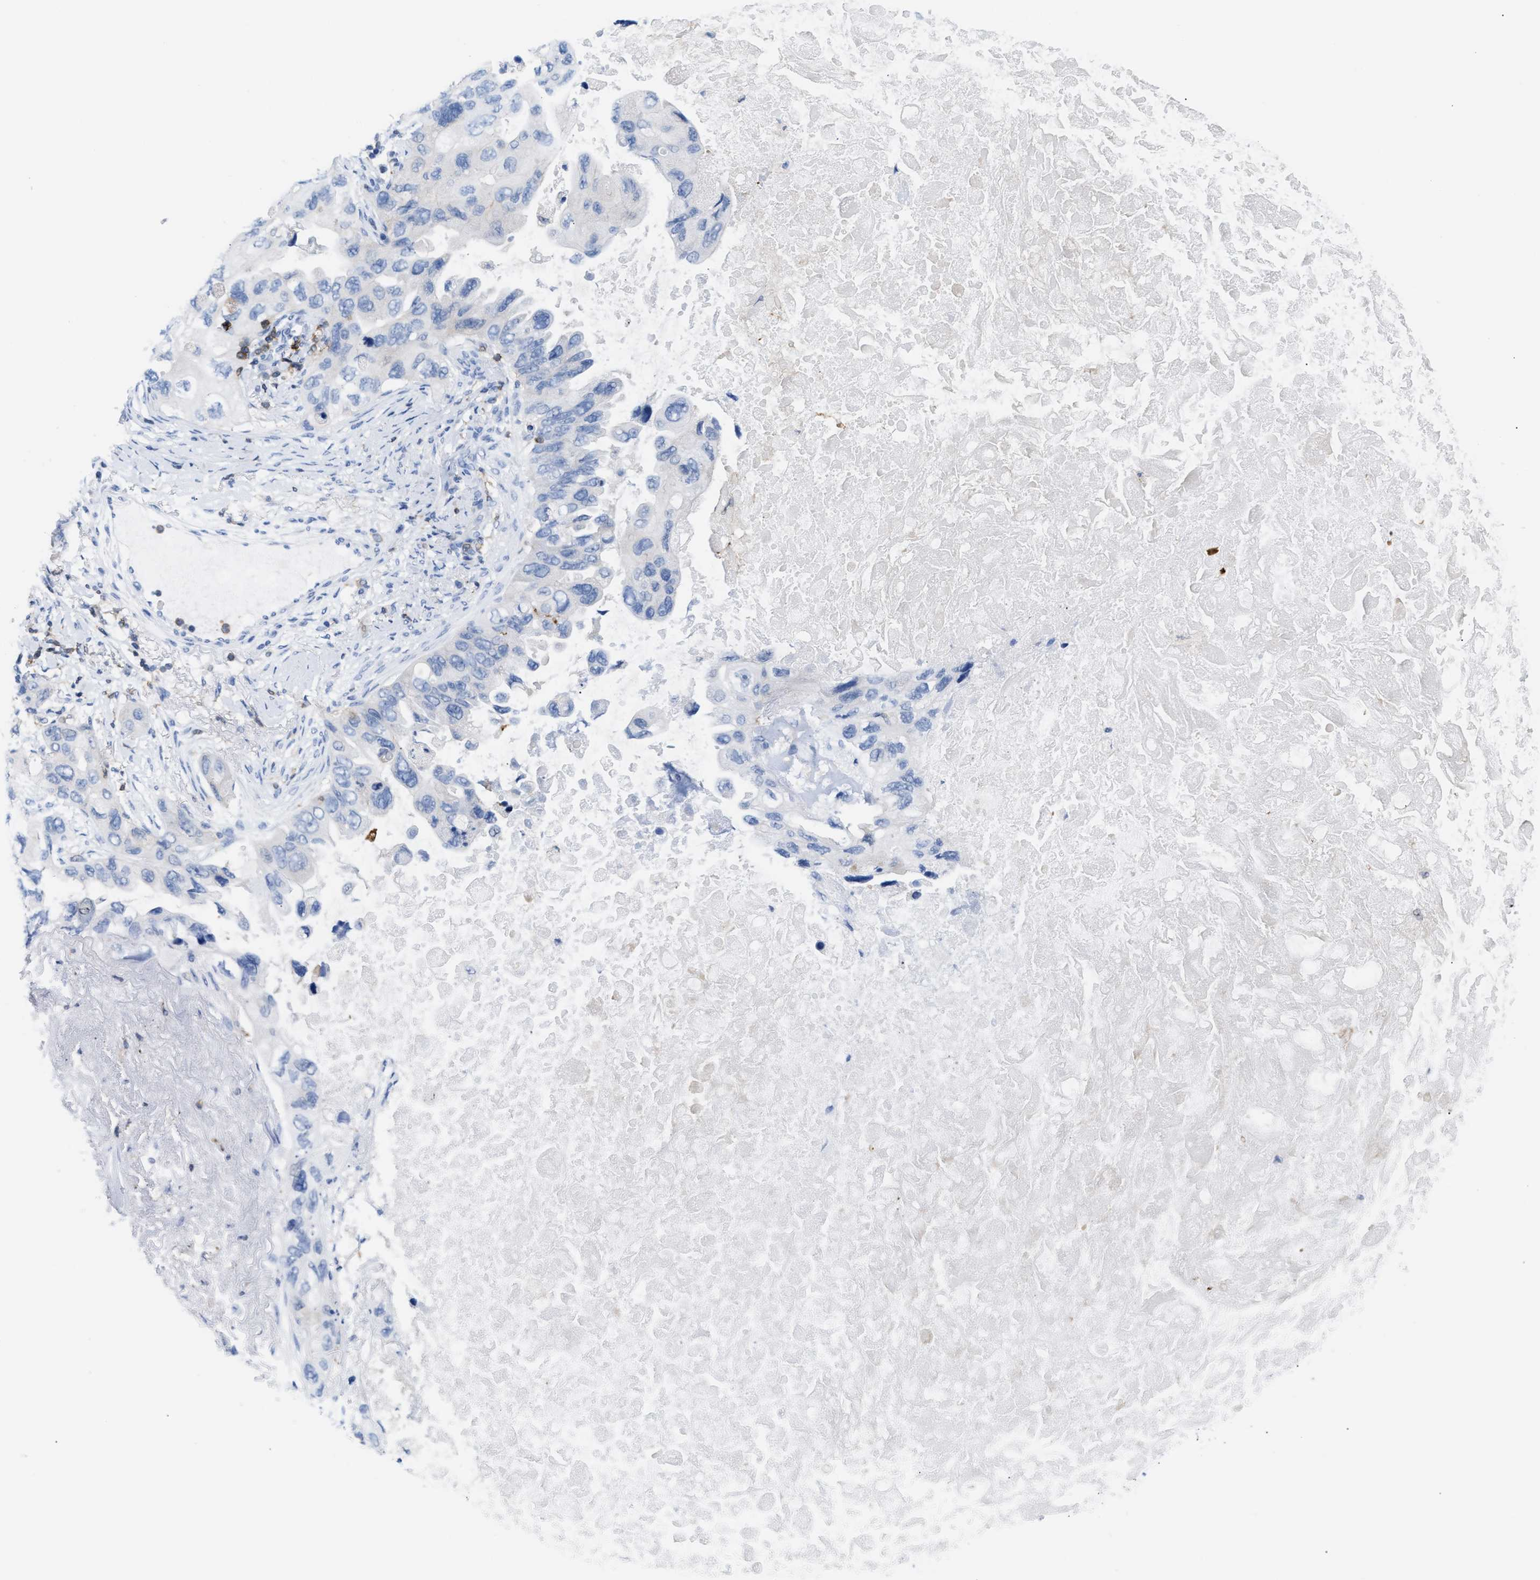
{"staining": {"intensity": "negative", "quantity": "none", "location": "none"}, "tissue": "lung cancer", "cell_type": "Tumor cells", "image_type": "cancer", "snomed": [{"axis": "morphology", "description": "Squamous cell carcinoma, NOS"}, {"axis": "topography", "description": "Lung"}], "caption": "High magnification brightfield microscopy of lung squamous cell carcinoma stained with DAB (brown) and counterstained with hematoxylin (blue): tumor cells show no significant positivity.", "gene": "LCP1", "patient": {"sex": "female", "age": 73}}